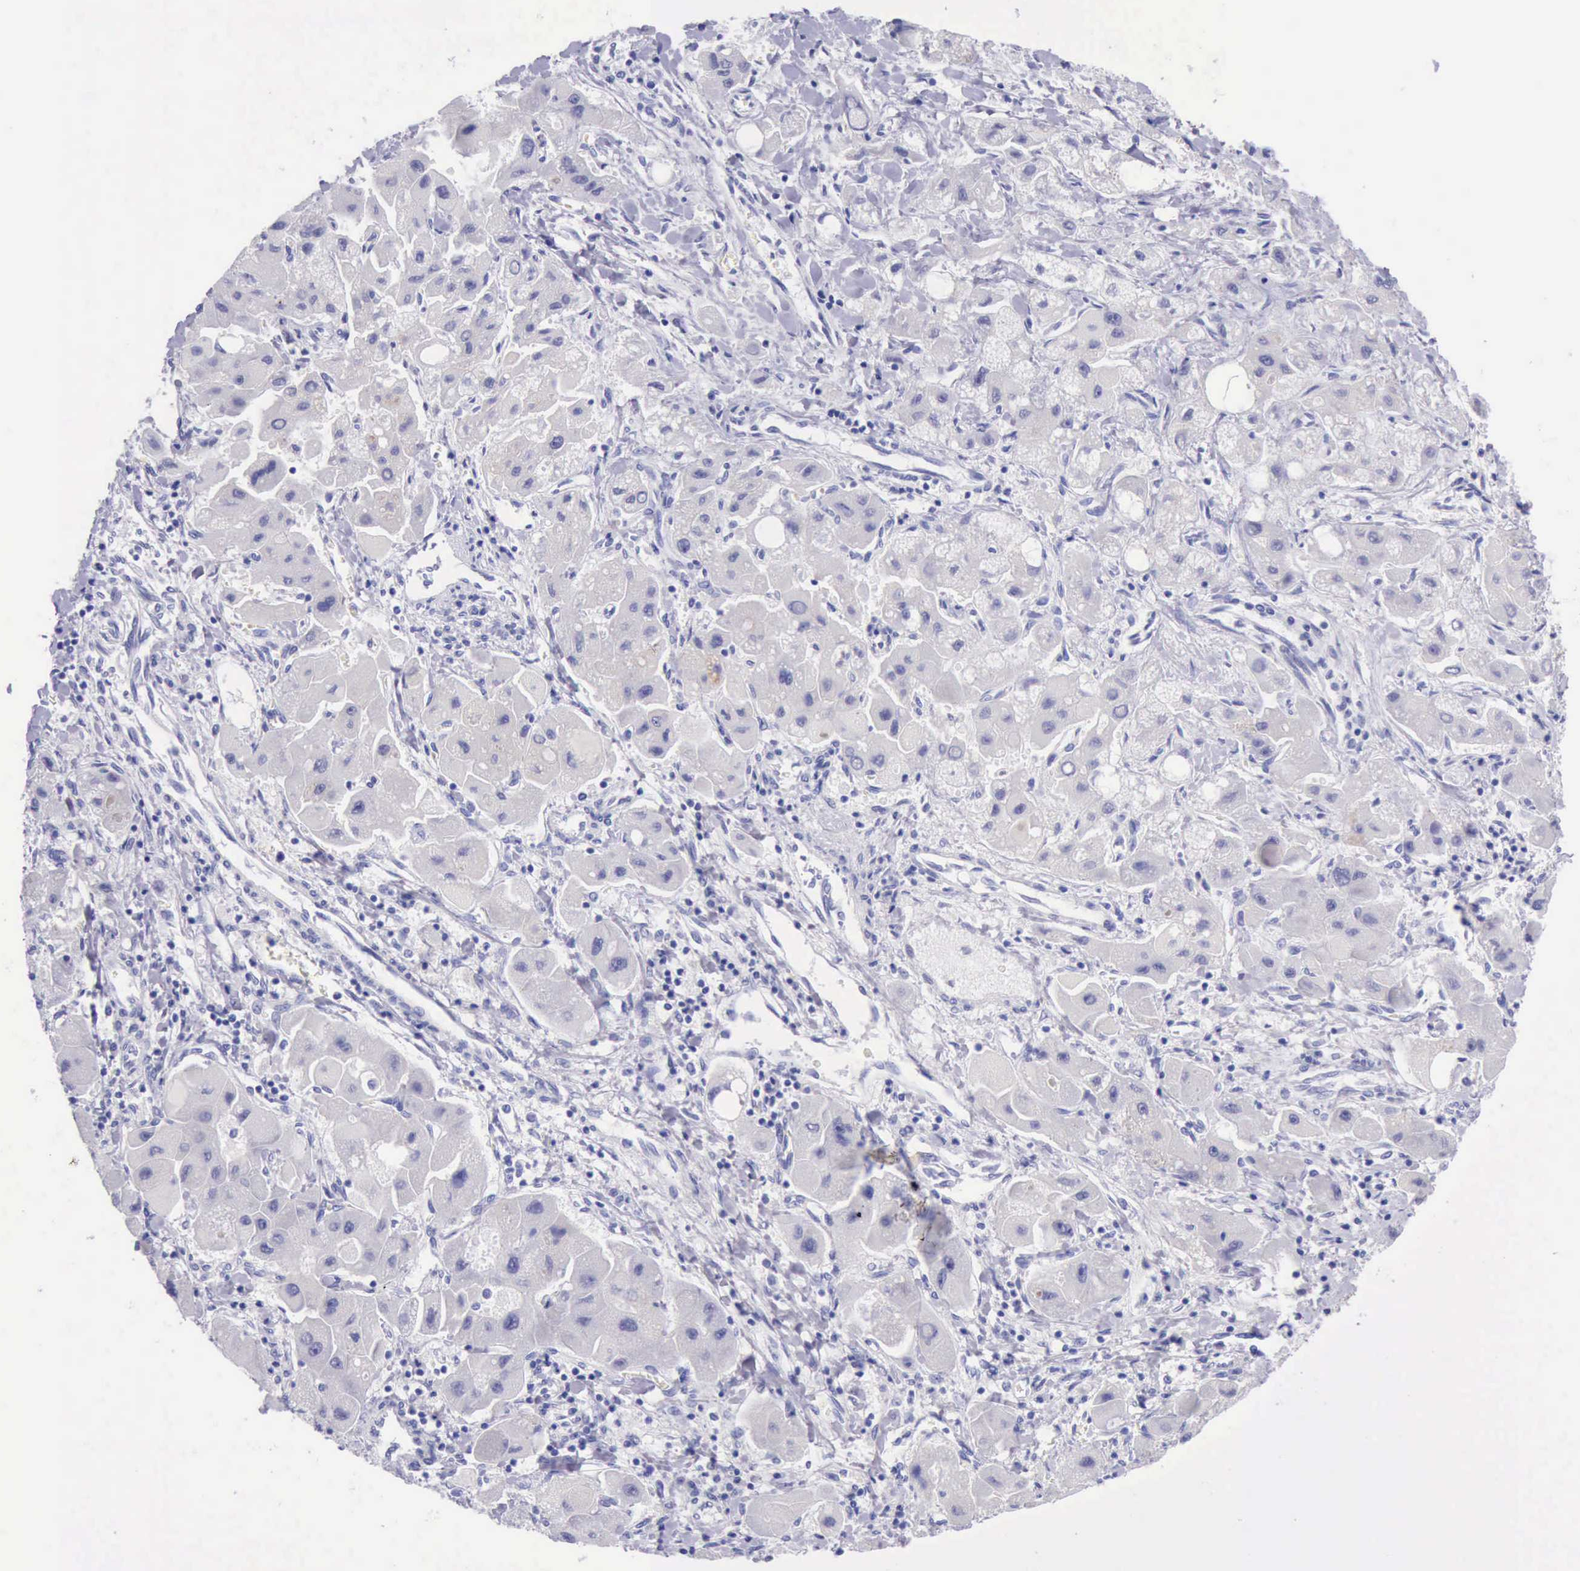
{"staining": {"intensity": "negative", "quantity": "none", "location": "none"}, "tissue": "liver cancer", "cell_type": "Tumor cells", "image_type": "cancer", "snomed": [{"axis": "morphology", "description": "Carcinoma, Hepatocellular, NOS"}, {"axis": "topography", "description": "Liver"}], "caption": "The micrograph shows no significant expression in tumor cells of liver hepatocellular carcinoma.", "gene": "KRT8", "patient": {"sex": "male", "age": 24}}